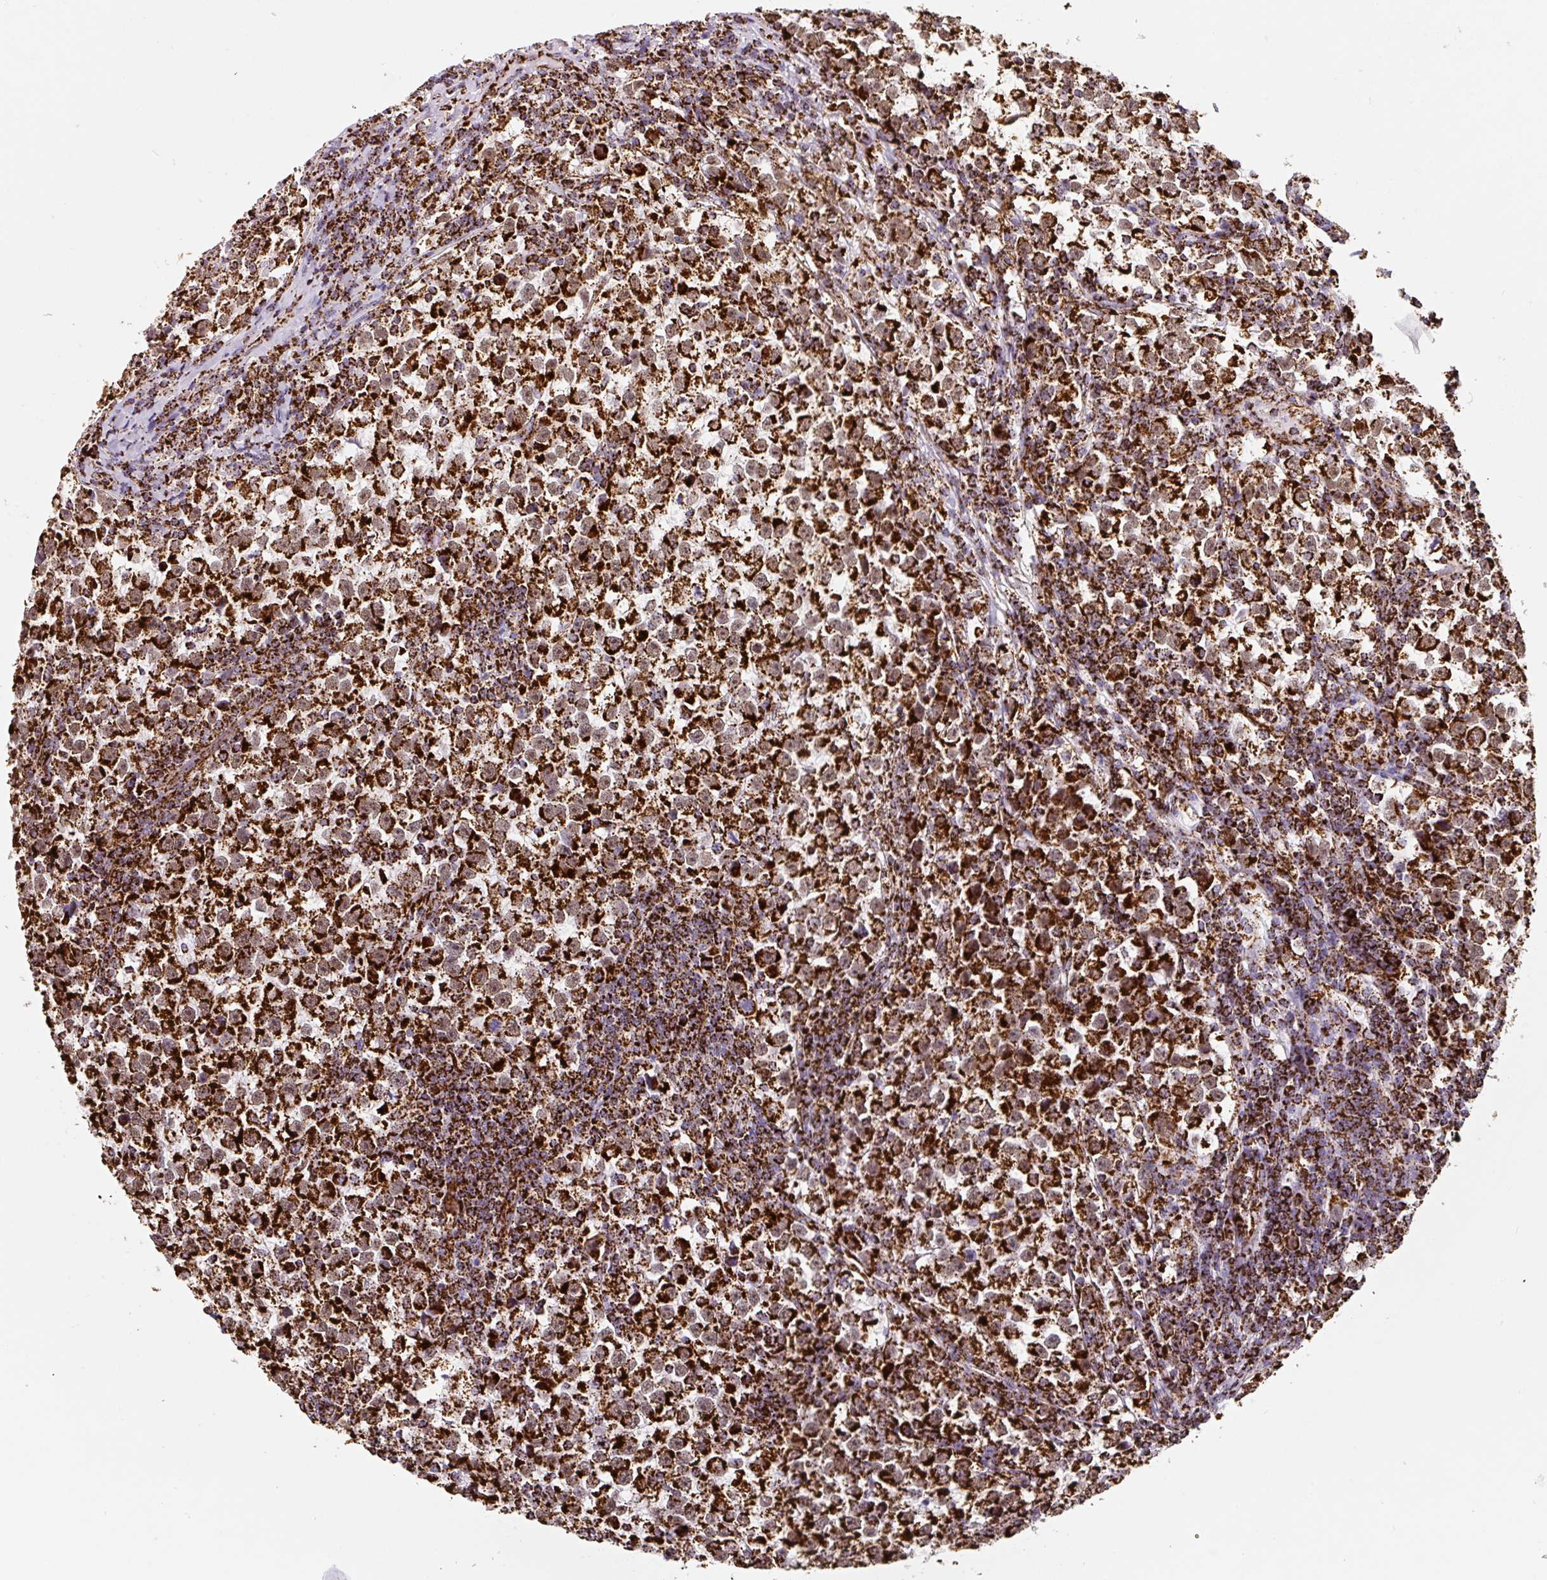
{"staining": {"intensity": "strong", "quantity": ">75%", "location": "cytoplasmic/membranous"}, "tissue": "testis cancer", "cell_type": "Tumor cells", "image_type": "cancer", "snomed": [{"axis": "morphology", "description": "Normal tissue, NOS"}, {"axis": "morphology", "description": "Seminoma, NOS"}, {"axis": "topography", "description": "Testis"}], "caption": "Immunohistochemical staining of testis cancer reveals strong cytoplasmic/membranous protein positivity in about >75% of tumor cells.", "gene": "ATP5F1A", "patient": {"sex": "male", "age": 43}}